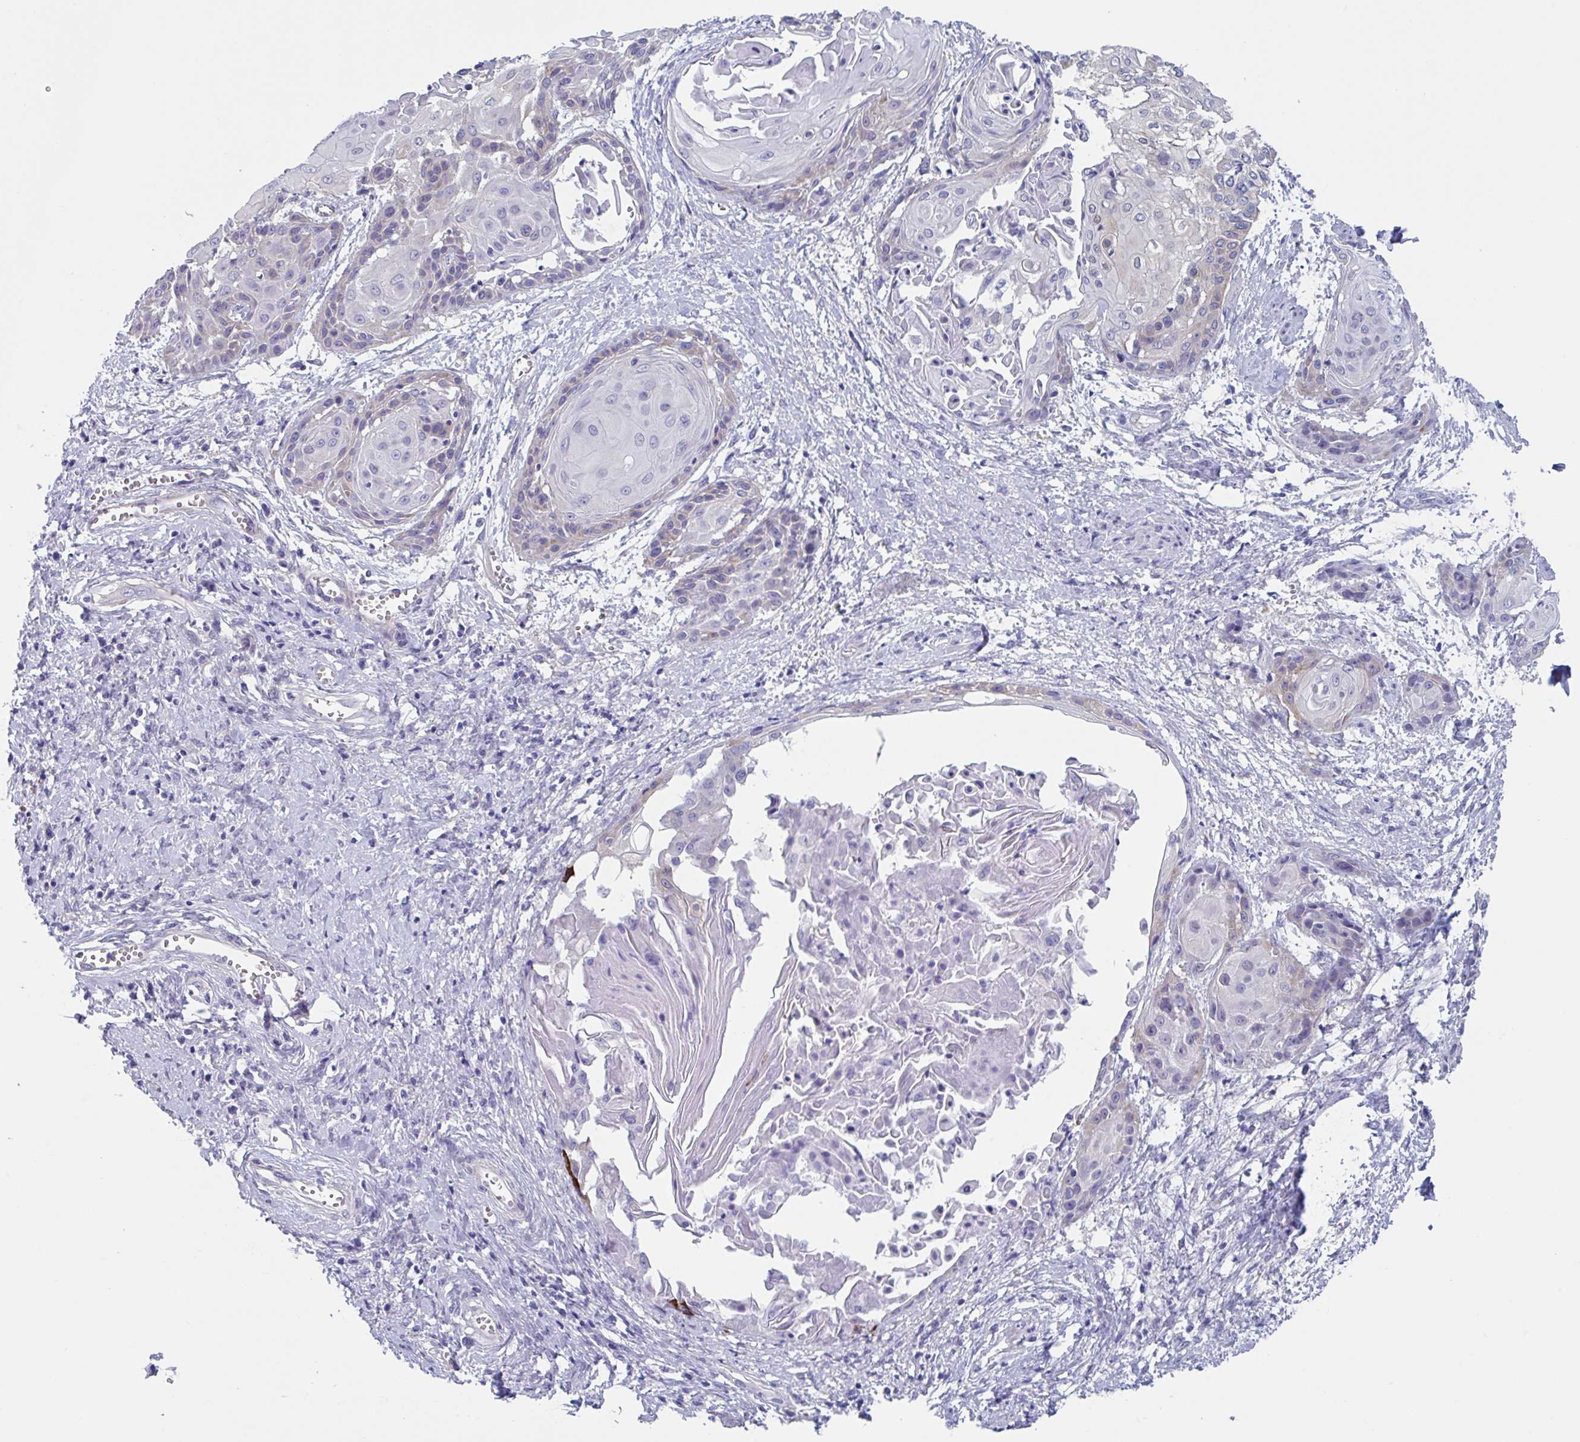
{"staining": {"intensity": "weak", "quantity": "<25%", "location": "cytoplasmic/membranous"}, "tissue": "cervical cancer", "cell_type": "Tumor cells", "image_type": "cancer", "snomed": [{"axis": "morphology", "description": "Squamous cell carcinoma, NOS"}, {"axis": "topography", "description": "Cervix"}], "caption": "The IHC histopathology image has no significant expression in tumor cells of cervical cancer (squamous cell carcinoma) tissue.", "gene": "LPIN3", "patient": {"sex": "female", "age": 57}}